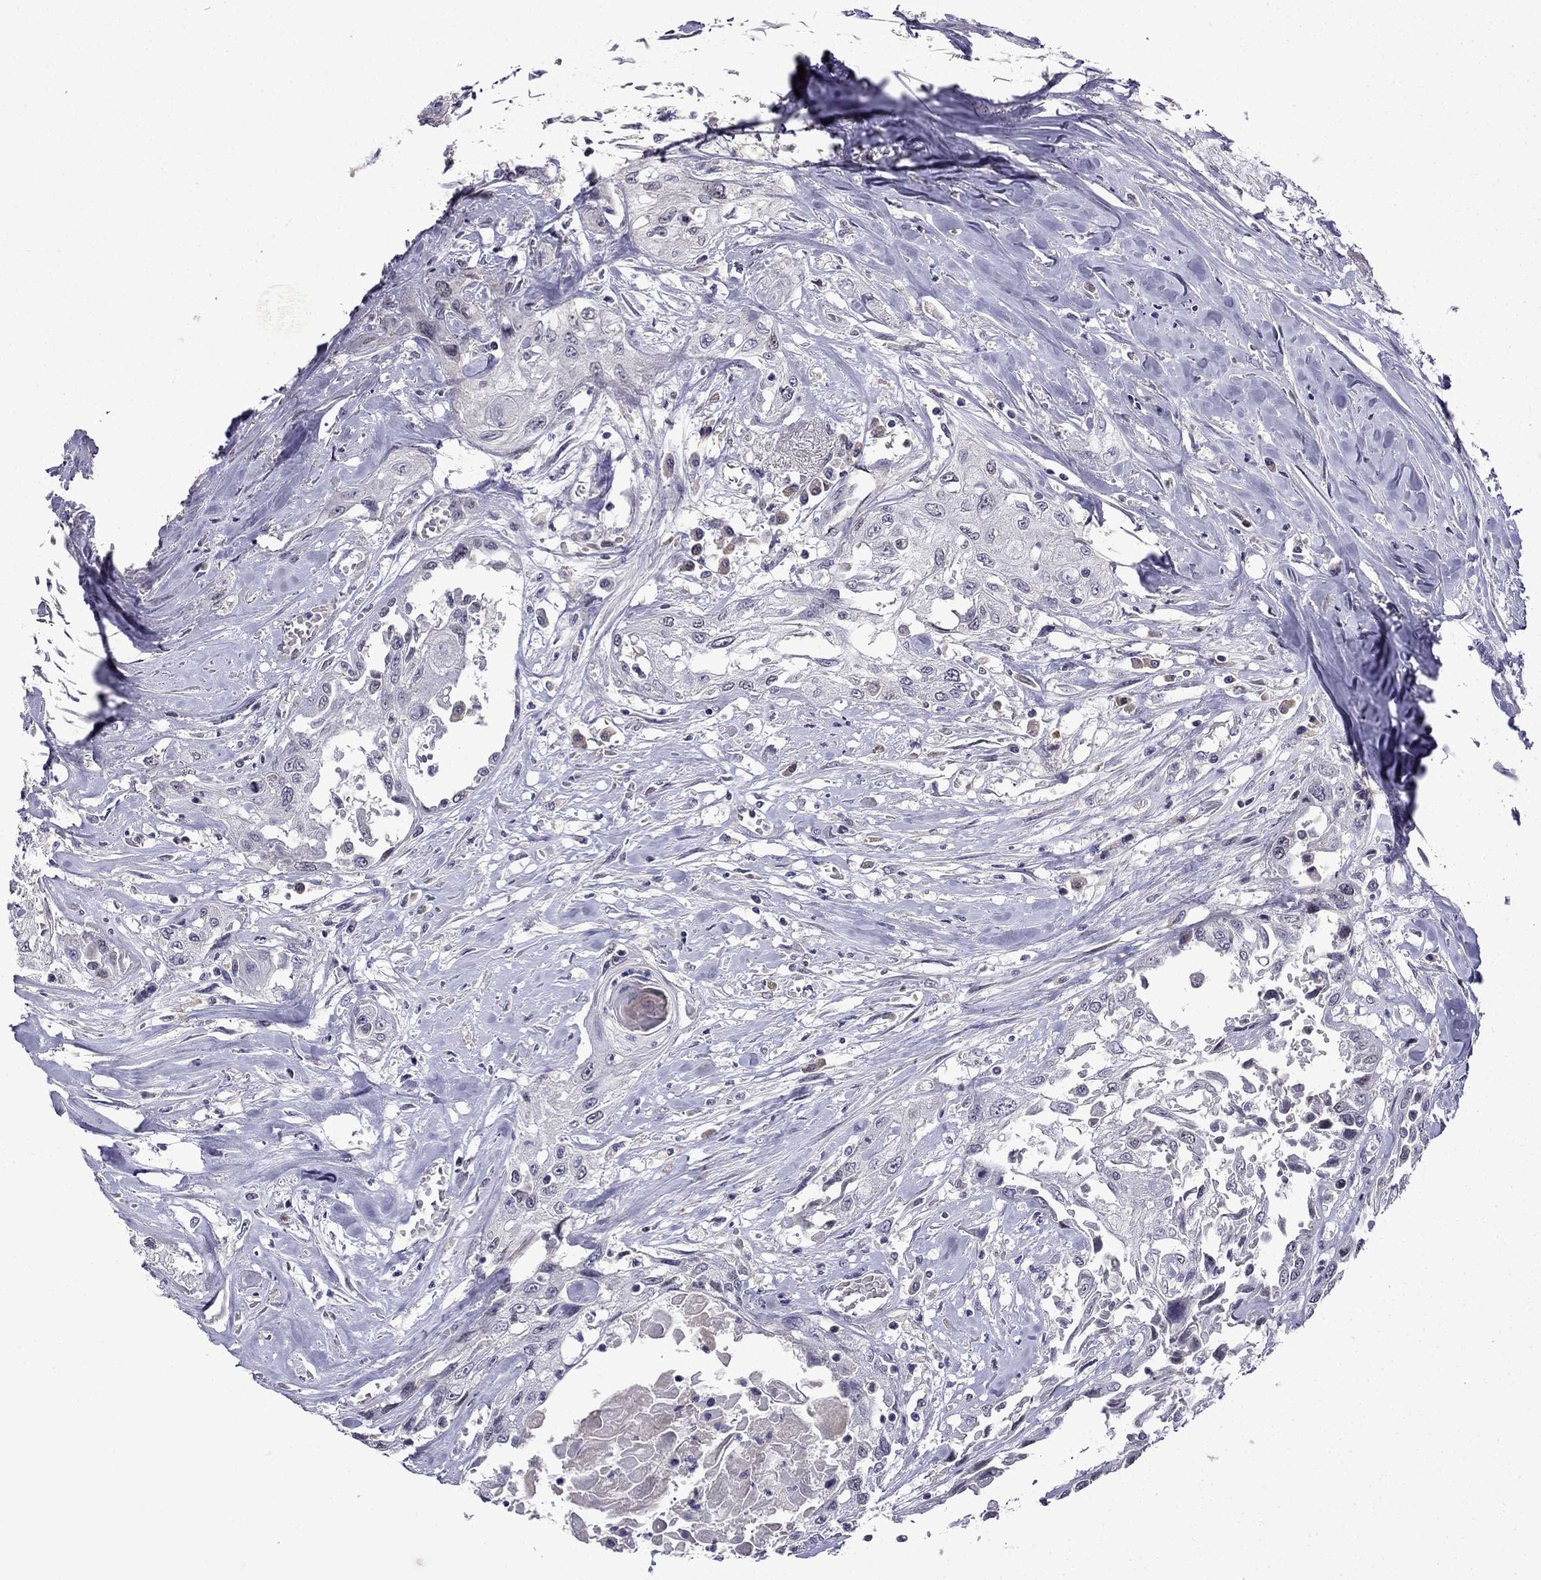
{"staining": {"intensity": "negative", "quantity": "none", "location": "none"}, "tissue": "head and neck cancer", "cell_type": "Tumor cells", "image_type": "cancer", "snomed": [{"axis": "morphology", "description": "Normal tissue, NOS"}, {"axis": "morphology", "description": "Squamous cell carcinoma, NOS"}, {"axis": "topography", "description": "Oral tissue"}, {"axis": "topography", "description": "Peripheral nerve tissue"}, {"axis": "topography", "description": "Head-Neck"}], "caption": "Immunohistochemistry (IHC) photomicrograph of human head and neck cancer stained for a protein (brown), which exhibits no staining in tumor cells.", "gene": "UHRF1", "patient": {"sex": "female", "age": 59}}